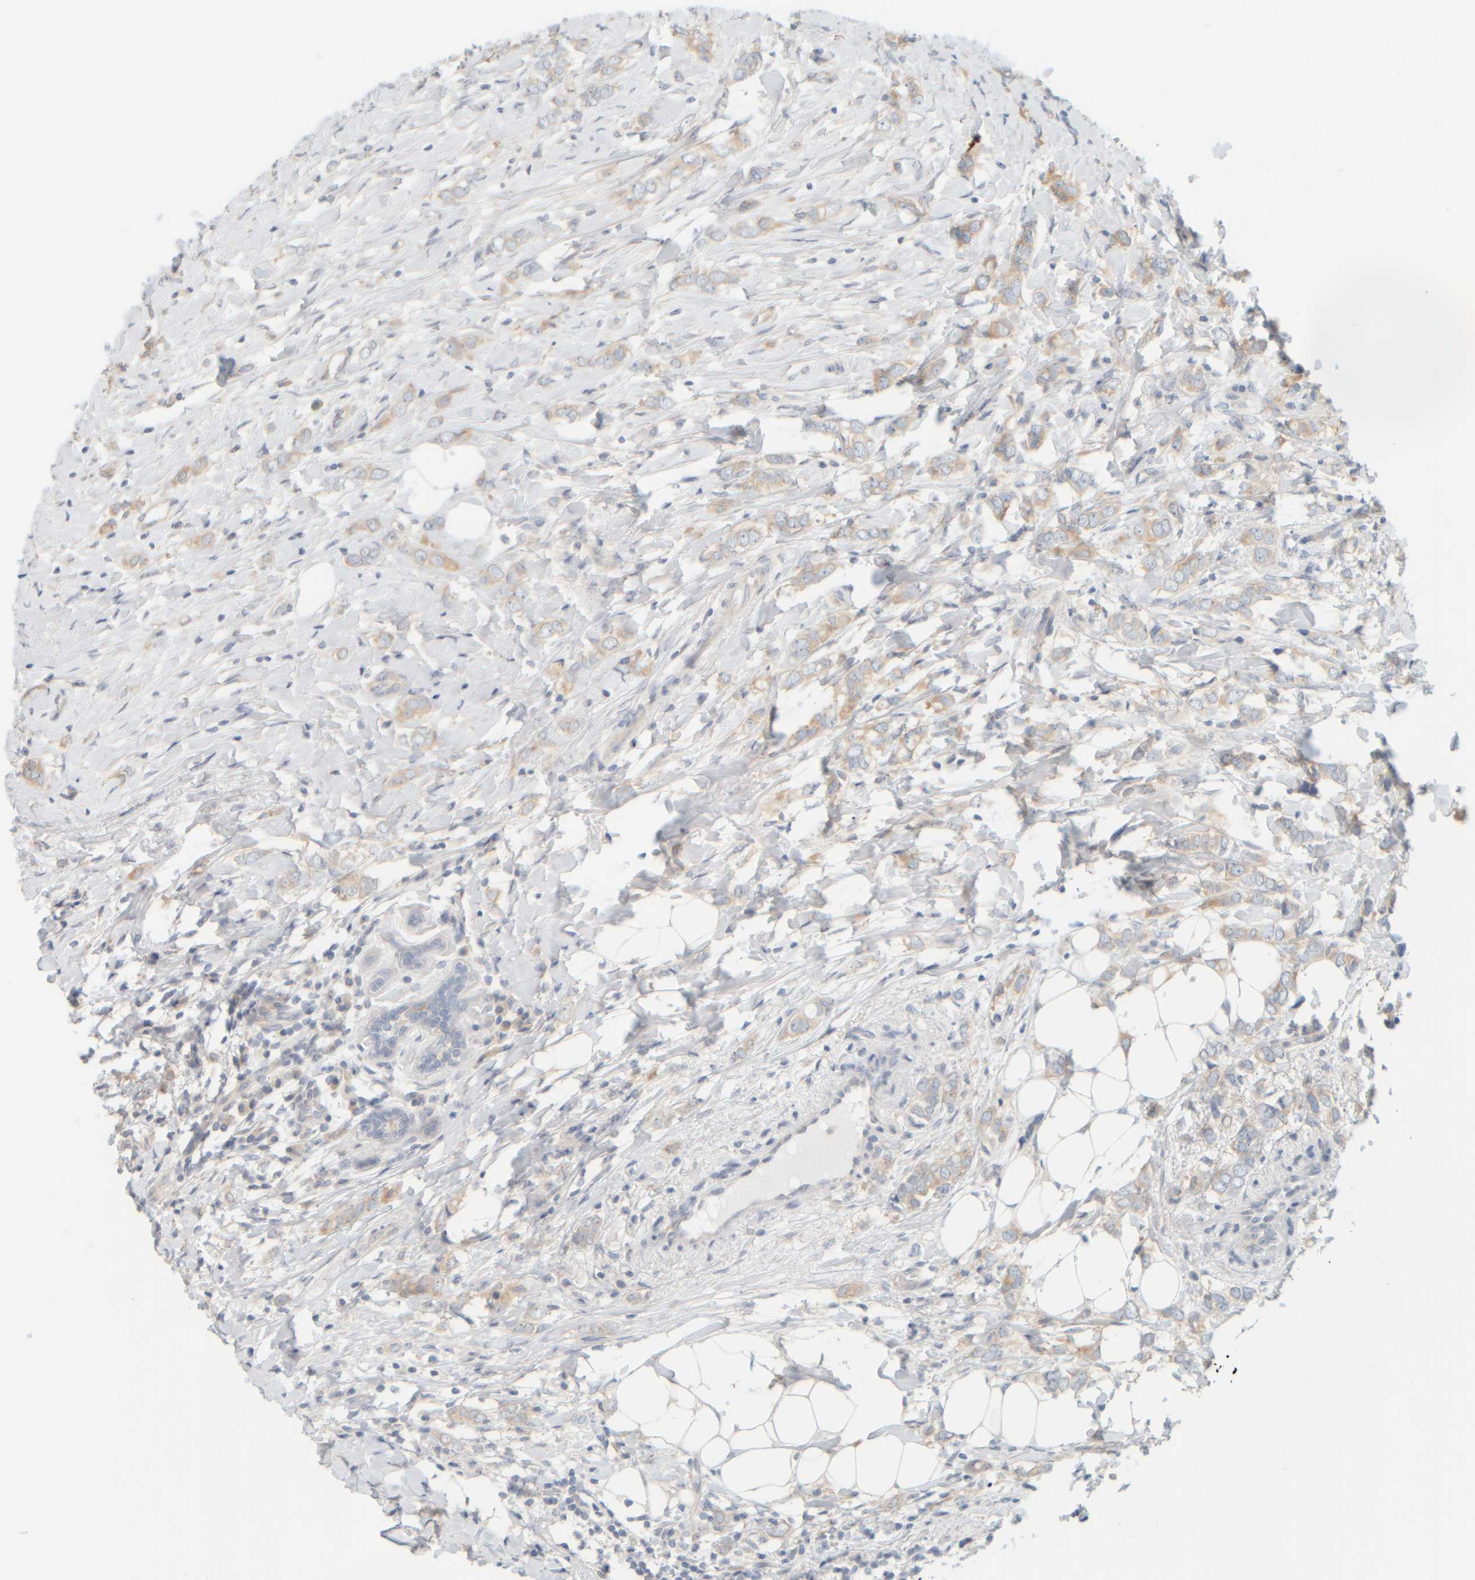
{"staining": {"intensity": "weak", "quantity": ">75%", "location": "cytoplasmic/membranous"}, "tissue": "breast cancer", "cell_type": "Tumor cells", "image_type": "cancer", "snomed": [{"axis": "morphology", "description": "Normal tissue, NOS"}, {"axis": "morphology", "description": "Lobular carcinoma"}, {"axis": "topography", "description": "Breast"}], "caption": "The histopathology image shows a brown stain indicating the presence of a protein in the cytoplasmic/membranous of tumor cells in breast cancer (lobular carcinoma).", "gene": "PTGES3L-AARSD1", "patient": {"sex": "female", "age": 47}}